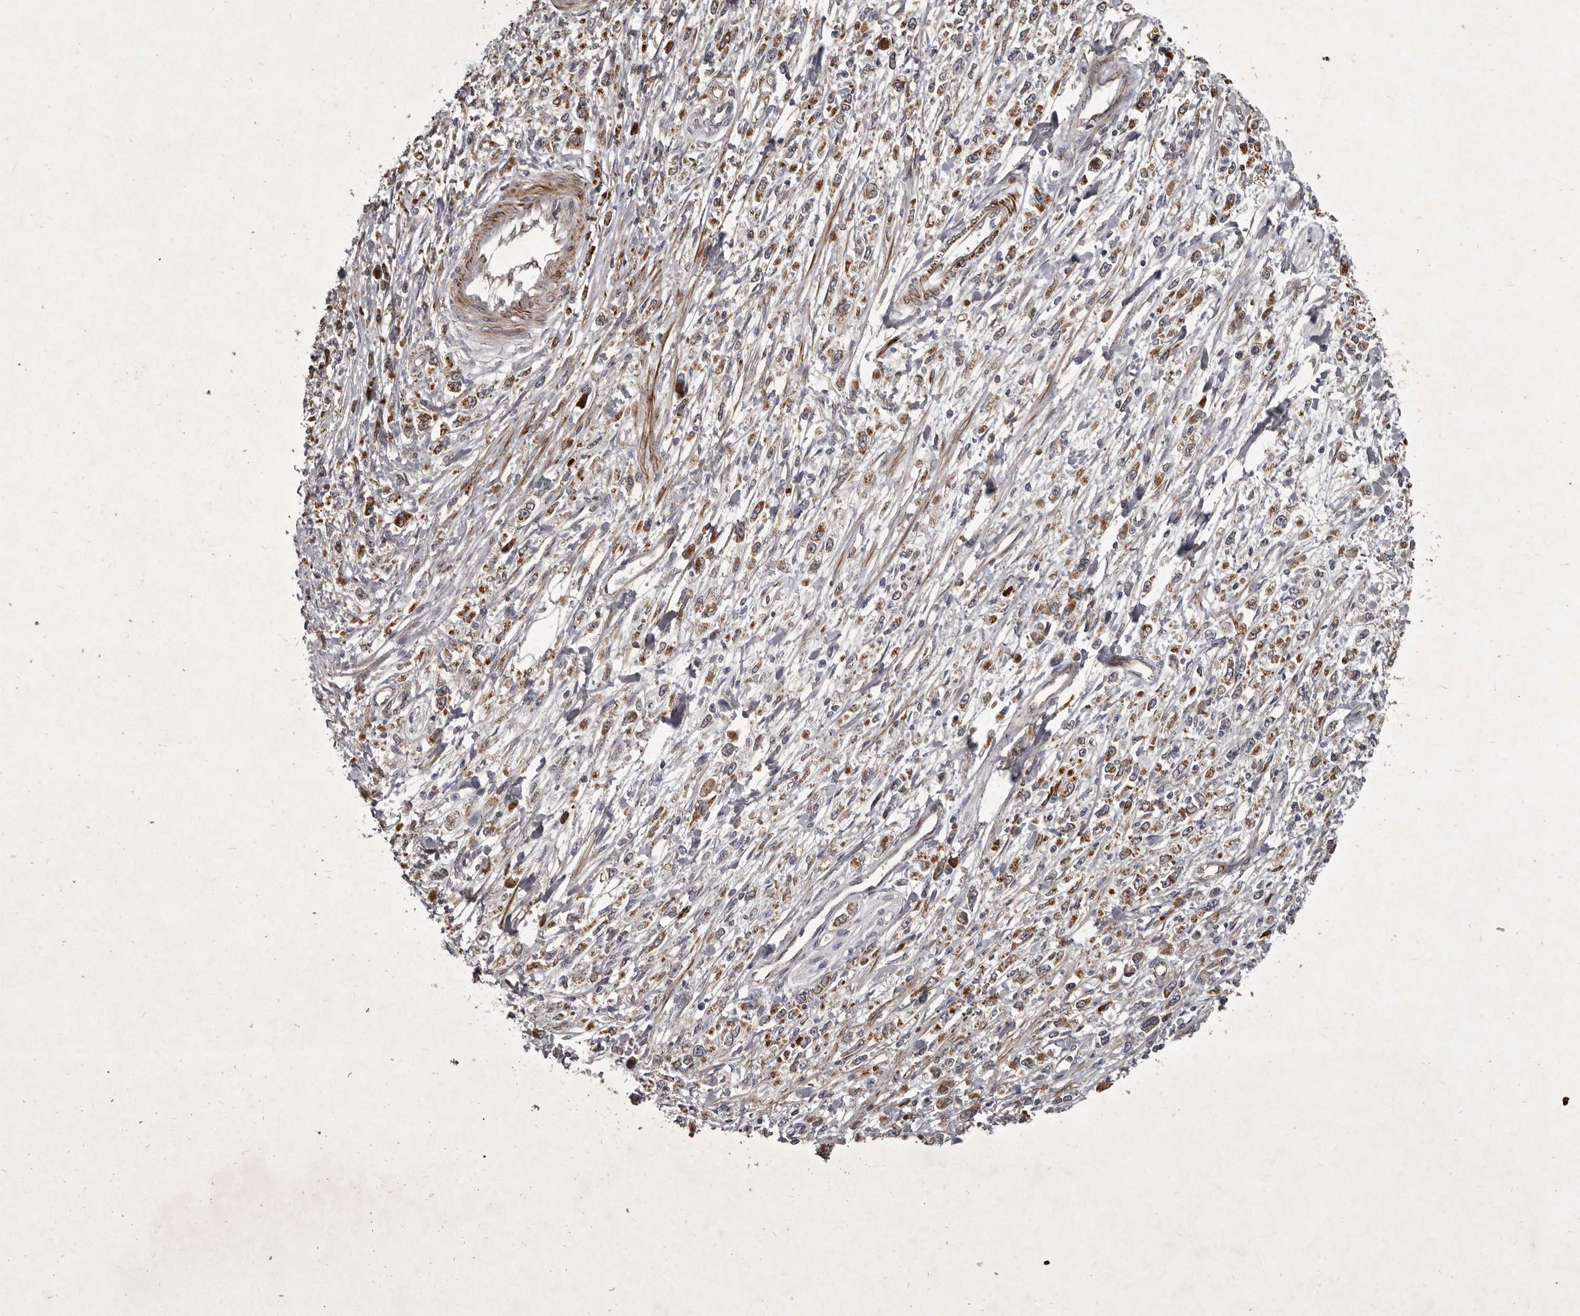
{"staining": {"intensity": "moderate", "quantity": "25%-75%", "location": "cytoplasmic/membranous"}, "tissue": "stomach cancer", "cell_type": "Tumor cells", "image_type": "cancer", "snomed": [{"axis": "morphology", "description": "Adenocarcinoma, NOS"}, {"axis": "topography", "description": "Stomach"}], "caption": "IHC image of neoplastic tissue: human stomach adenocarcinoma stained using immunohistochemistry shows medium levels of moderate protein expression localized specifically in the cytoplasmic/membranous of tumor cells, appearing as a cytoplasmic/membranous brown color.", "gene": "MRPS15", "patient": {"sex": "female", "age": 59}}